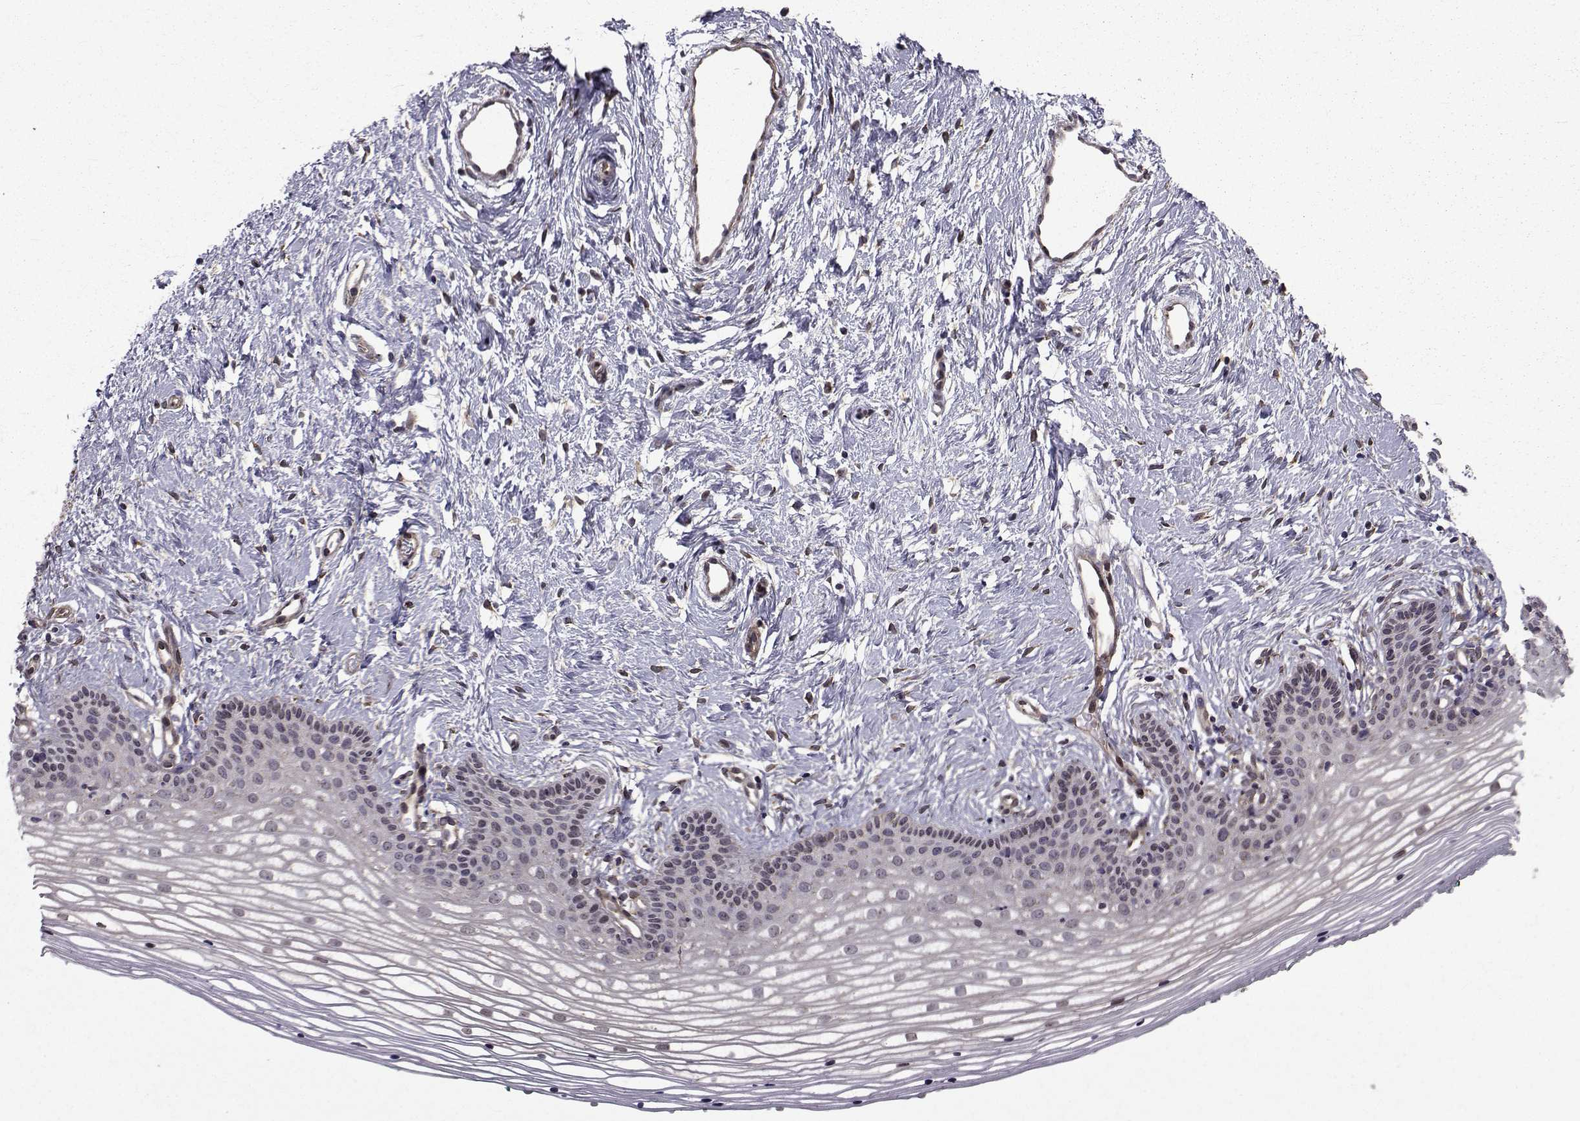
{"staining": {"intensity": "negative", "quantity": "none", "location": "none"}, "tissue": "vagina", "cell_type": "Squamous epithelial cells", "image_type": "normal", "snomed": [{"axis": "morphology", "description": "Normal tissue, NOS"}, {"axis": "topography", "description": "Vagina"}], "caption": "High magnification brightfield microscopy of benign vagina stained with DAB (3,3'-diaminobenzidine) (brown) and counterstained with hematoxylin (blue): squamous epithelial cells show no significant positivity. Nuclei are stained in blue.", "gene": "ATP6V1C2", "patient": {"sex": "female", "age": 36}}